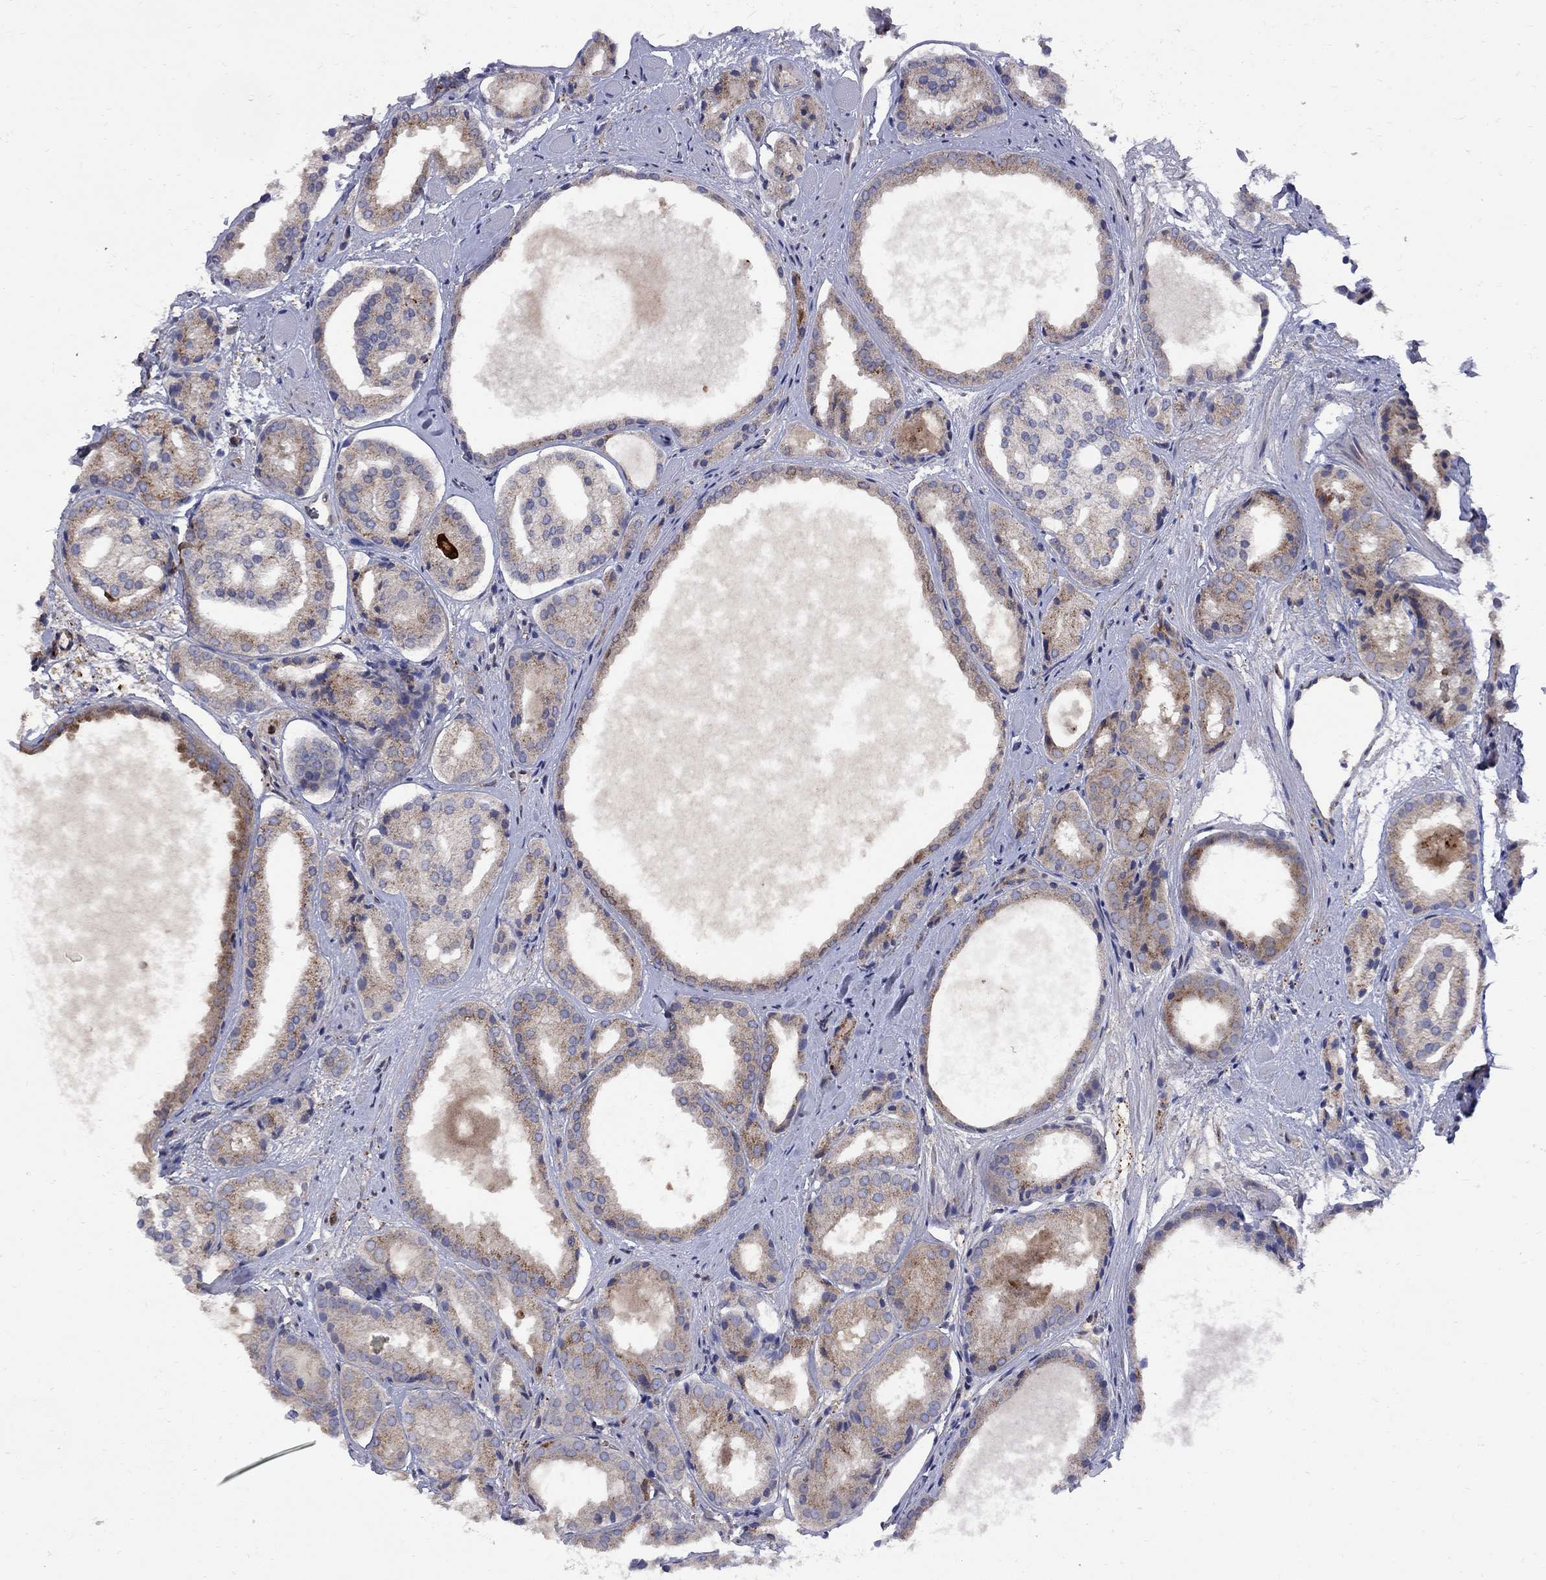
{"staining": {"intensity": "moderate", "quantity": "<25%", "location": "cytoplasmic/membranous"}, "tissue": "prostate cancer", "cell_type": "Tumor cells", "image_type": "cancer", "snomed": [{"axis": "morphology", "description": "Adenocarcinoma, Low grade"}, {"axis": "topography", "description": "Prostate"}], "caption": "DAB immunohistochemical staining of human low-grade adenocarcinoma (prostate) shows moderate cytoplasmic/membranous protein staining in approximately <25% of tumor cells.", "gene": "MTHFR", "patient": {"sex": "male", "age": 69}}